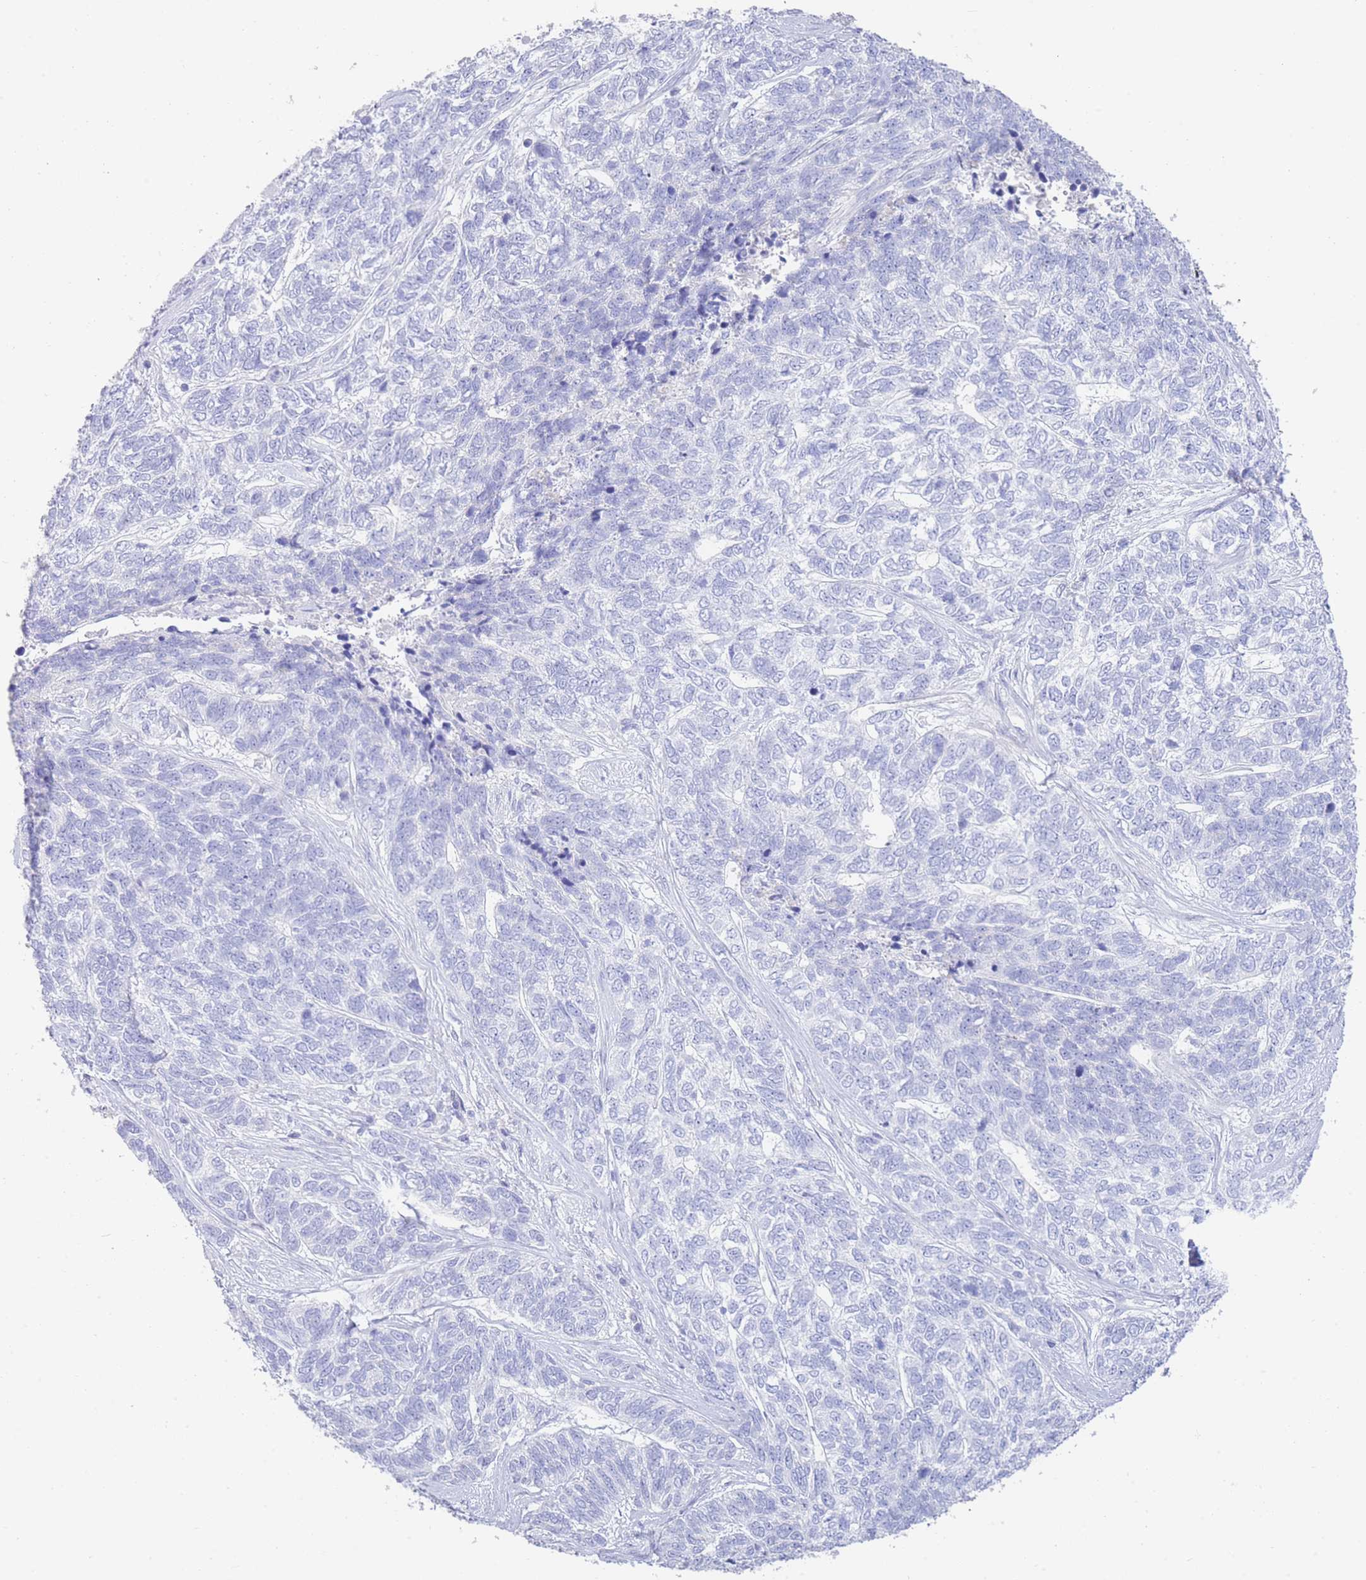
{"staining": {"intensity": "negative", "quantity": "none", "location": "none"}, "tissue": "skin cancer", "cell_type": "Tumor cells", "image_type": "cancer", "snomed": [{"axis": "morphology", "description": "Basal cell carcinoma"}, {"axis": "topography", "description": "Skin"}], "caption": "Immunohistochemistry (IHC) image of human skin basal cell carcinoma stained for a protein (brown), which shows no staining in tumor cells.", "gene": "LRRC37A", "patient": {"sex": "female", "age": 65}}